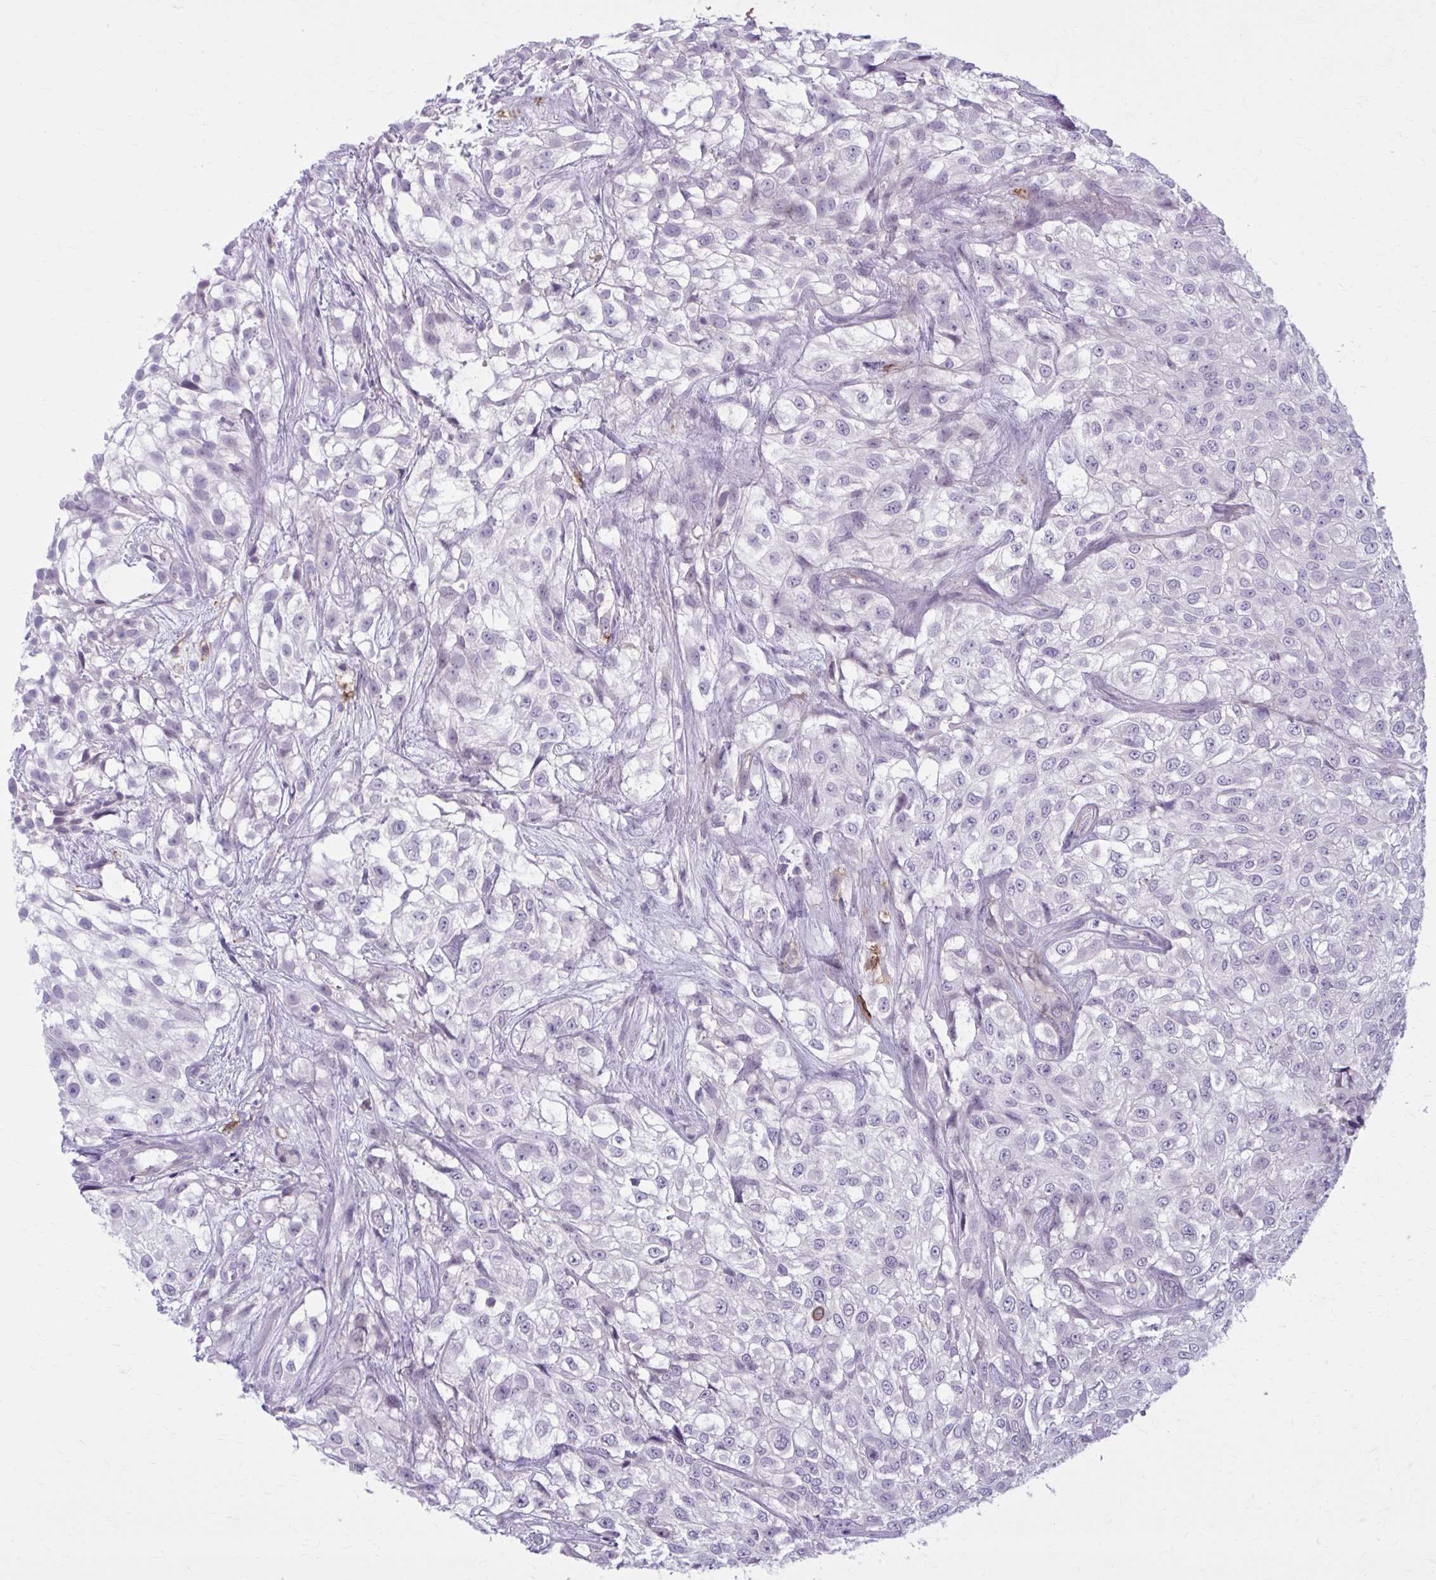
{"staining": {"intensity": "negative", "quantity": "none", "location": "none"}, "tissue": "urothelial cancer", "cell_type": "Tumor cells", "image_type": "cancer", "snomed": [{"axis": "morphology", "description": "Urothelial carcinoma, High grade"}, {"axis": "topography", "description": "Urinary bladder"}], "caption": "The photomicrograph shows no staining of tumor cells in urothelial cancer. The staining was performed using DAB (3,3'-diaminobenzidine) to visualize the protein expression in brown, while the nuclei were stained in blue with hematoxylin (Magnification: 20x).", "gene": "CD38", "patient": {"sex": "male", "age": 56}}